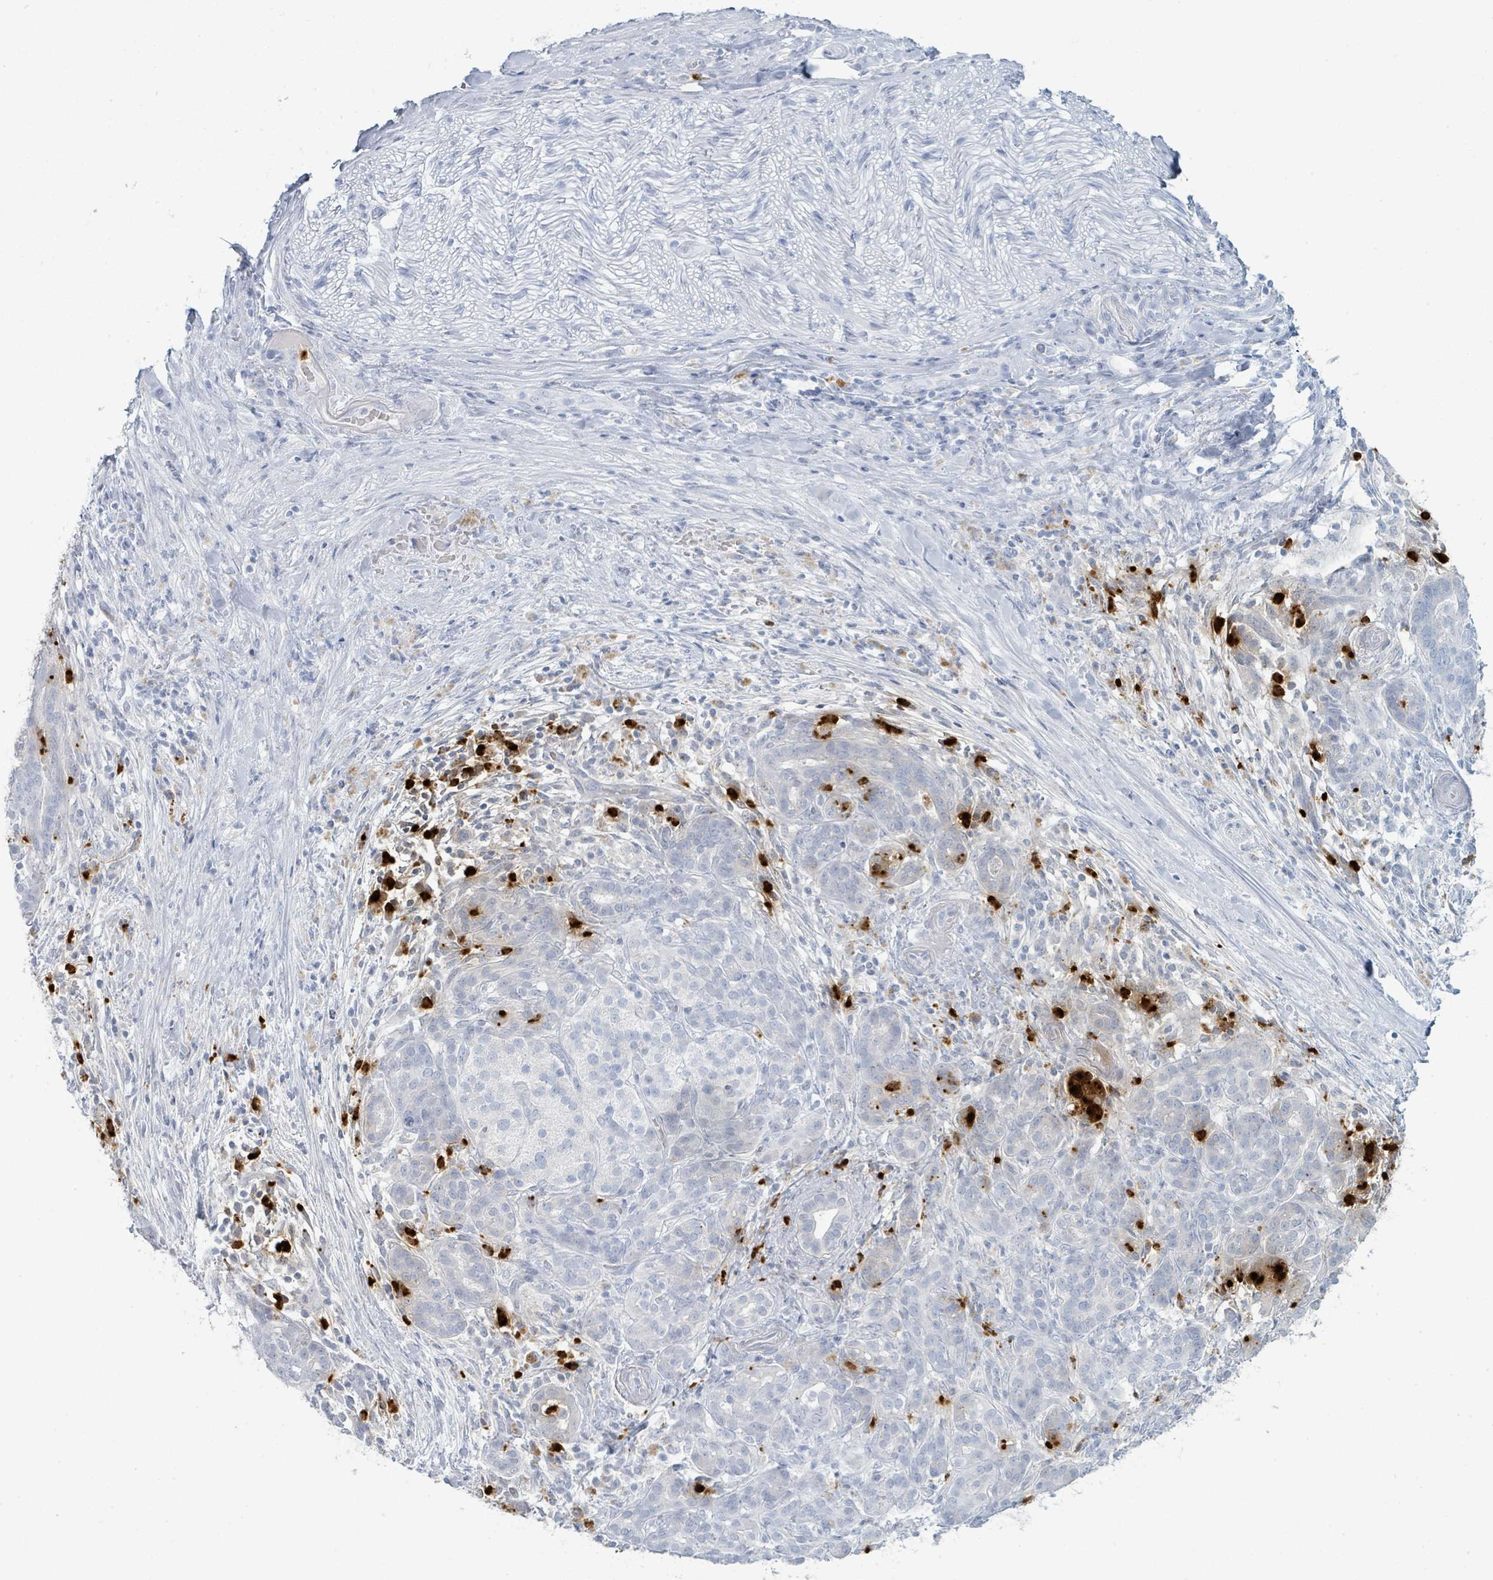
{"staining": {"intensity": "negative", "quantity": "none", "location": "none"}, "tissue": "pancreatic cancer", "cell_type": "Tumor cells", "image_type": "cancer", "snomed": [{"axis": "morphology", "description": "Adenocarcinoma, NOS"}, {"axis": "topography", "description": "Pancreas"}], "caption": "Photomicrograph shows no protein expression in tumor cells of pancreatic cancer (adenocarcinoma) tissue.", "gene": "DEFA4", "patient": {"sex": "male", "age": 44}}